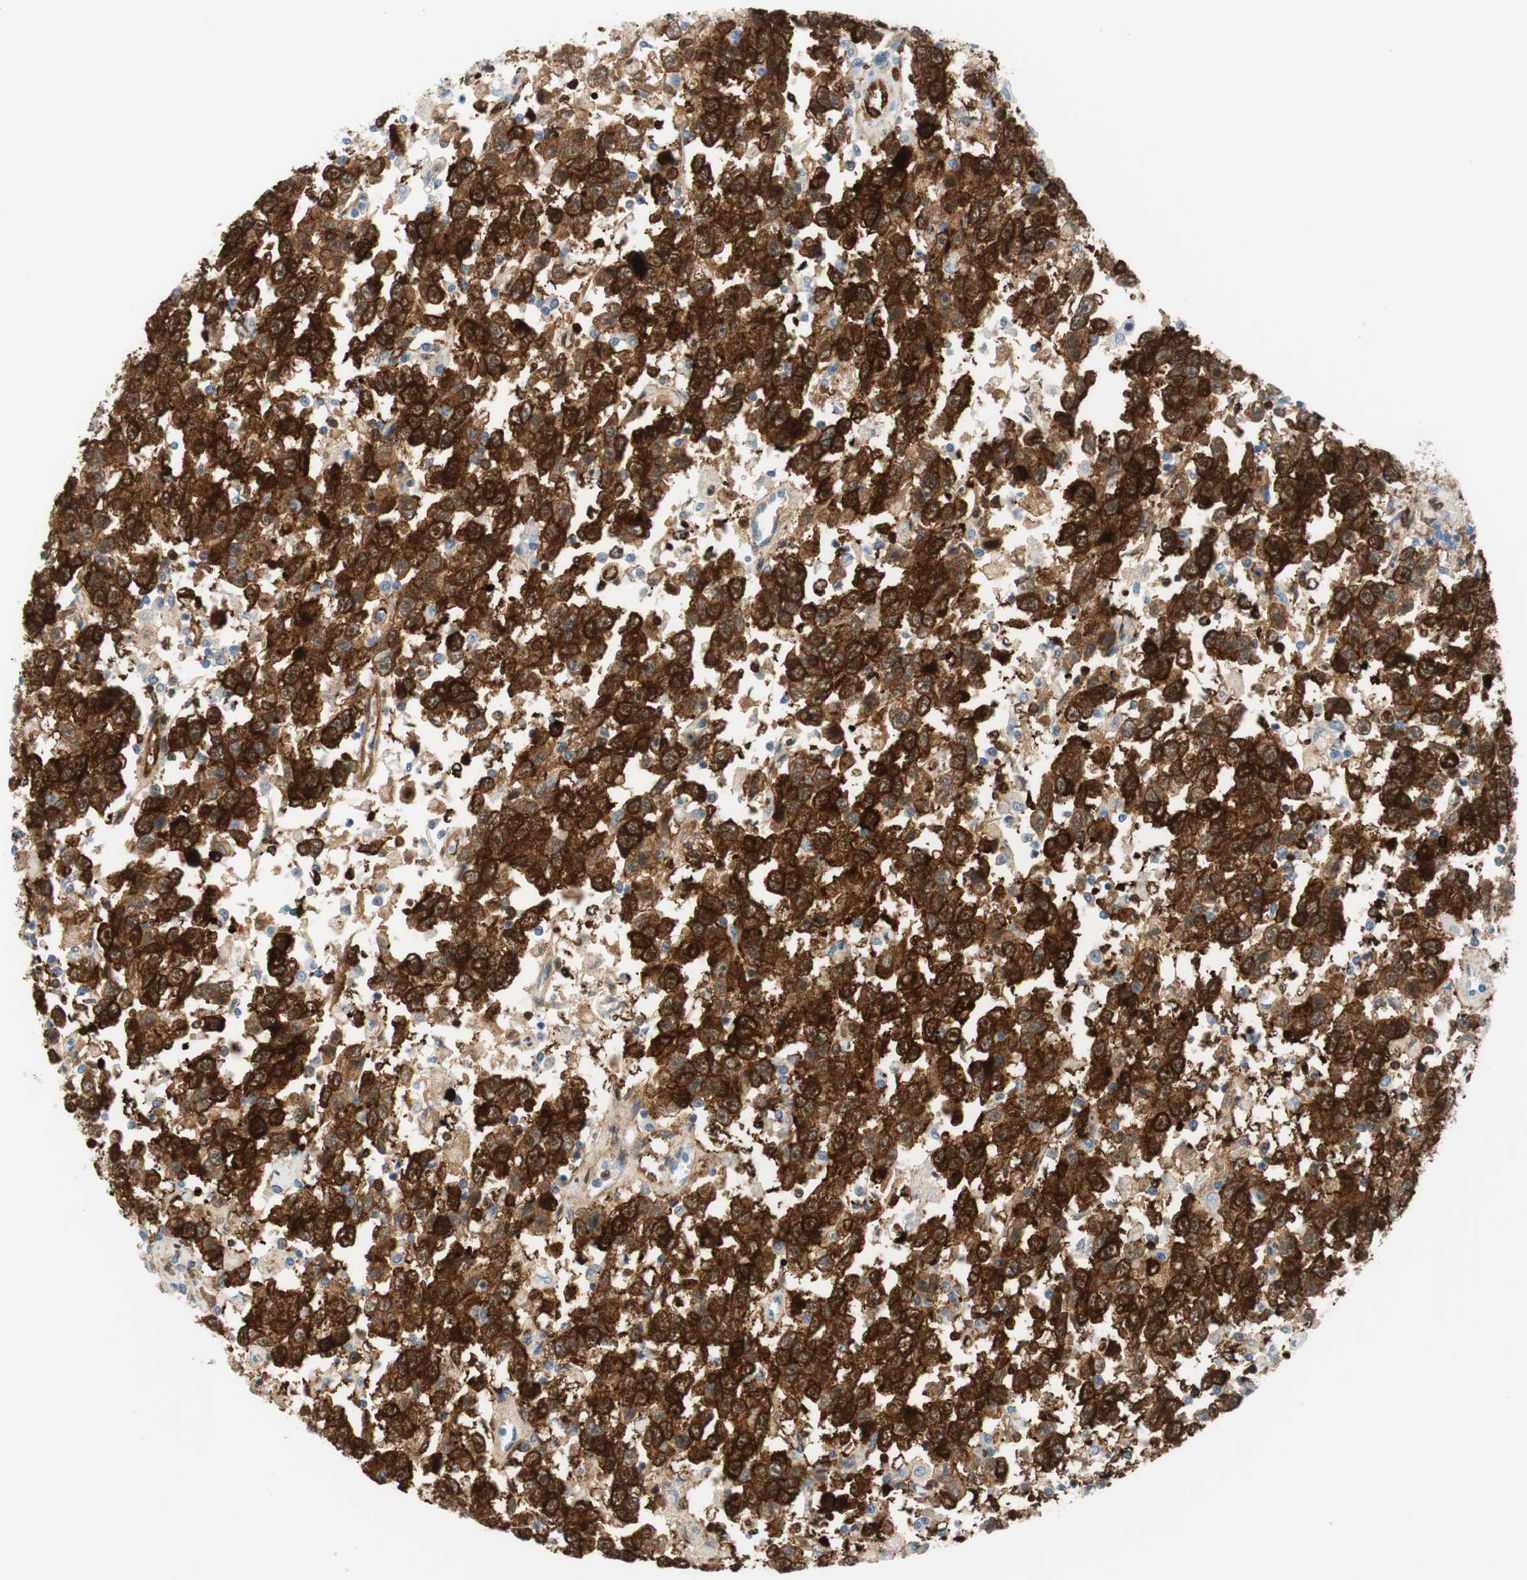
{"staining": {"intensity": "strong", "quantity": ">75%", "location": "cytoplasmic/membranous,nuclear"}, "tissue": "testis cancer", "cell_type": "Tumor cells", "image_type": "cancer", "snomed": [{"axis": "morphology", "description": "Seminoma, NOS"}, {"axis": "topography", "description": "Testis"}], "caption": "Seminoma (testis) stained with a brown dye reveals strong cytoplasmic/membranous and nuclear positive expression in approximately >75% of tumor cells.", "gene": "STMN1", "patient": {"sex": "male", "age": 41}}